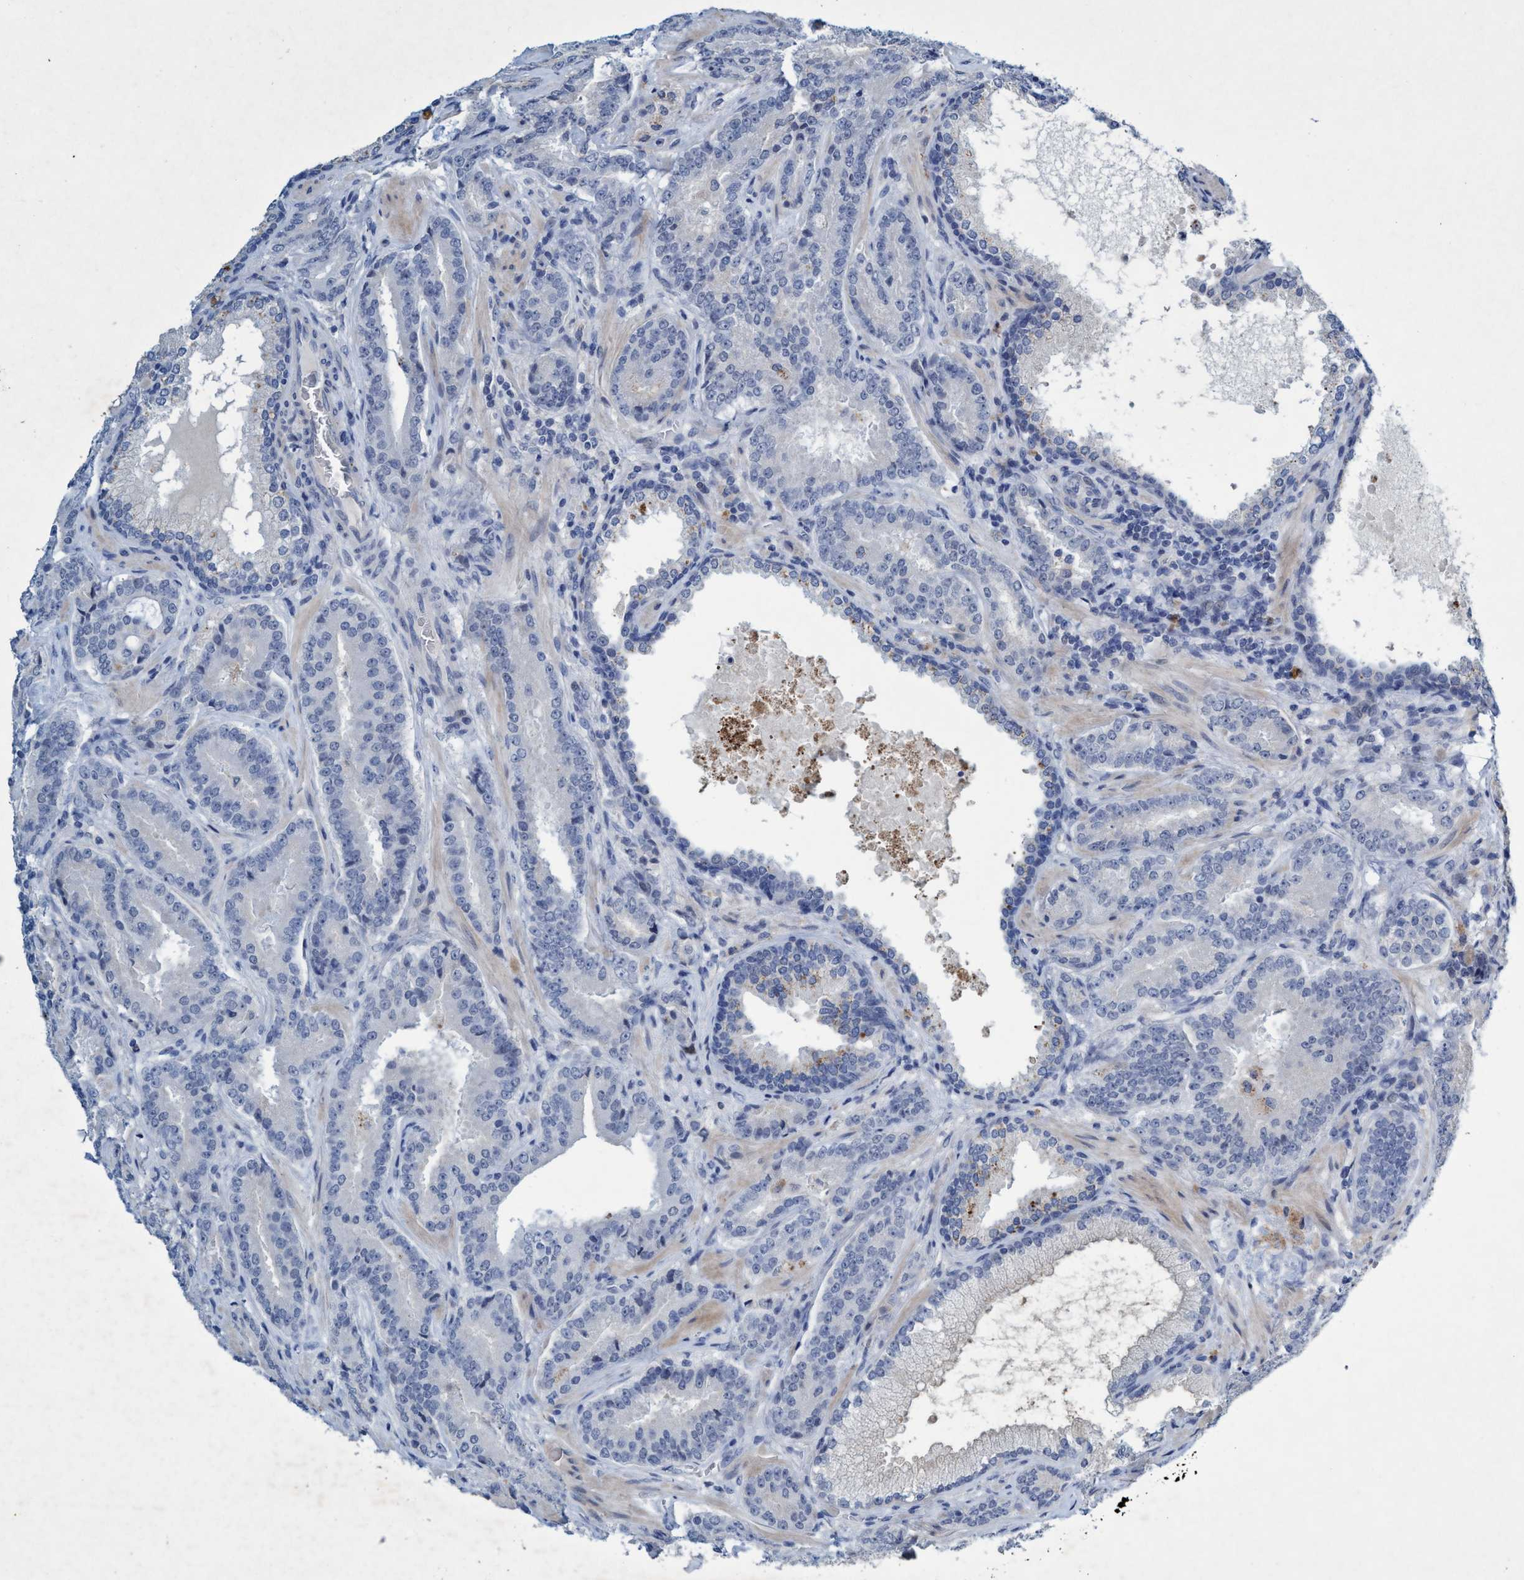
{"staining": {"intensity": "negative", "quantity": "none", "location": "none"}, "tissue": "prostate cancer", "cell_type": "Tumor cells", "image_type": "cancer", "snomed": [{"axis": "morphology", "description": "Adenocarcinoma, Low grade"}, {"axis": "topography", "description": "Prostate"}], "caption": "High power microscopy micrograph of an IHC micrograph of prostate cancer, revealing no significant staining in tumor cells.", "gene": "RNF208", "patient": {"sex": "male", "age": 51}}